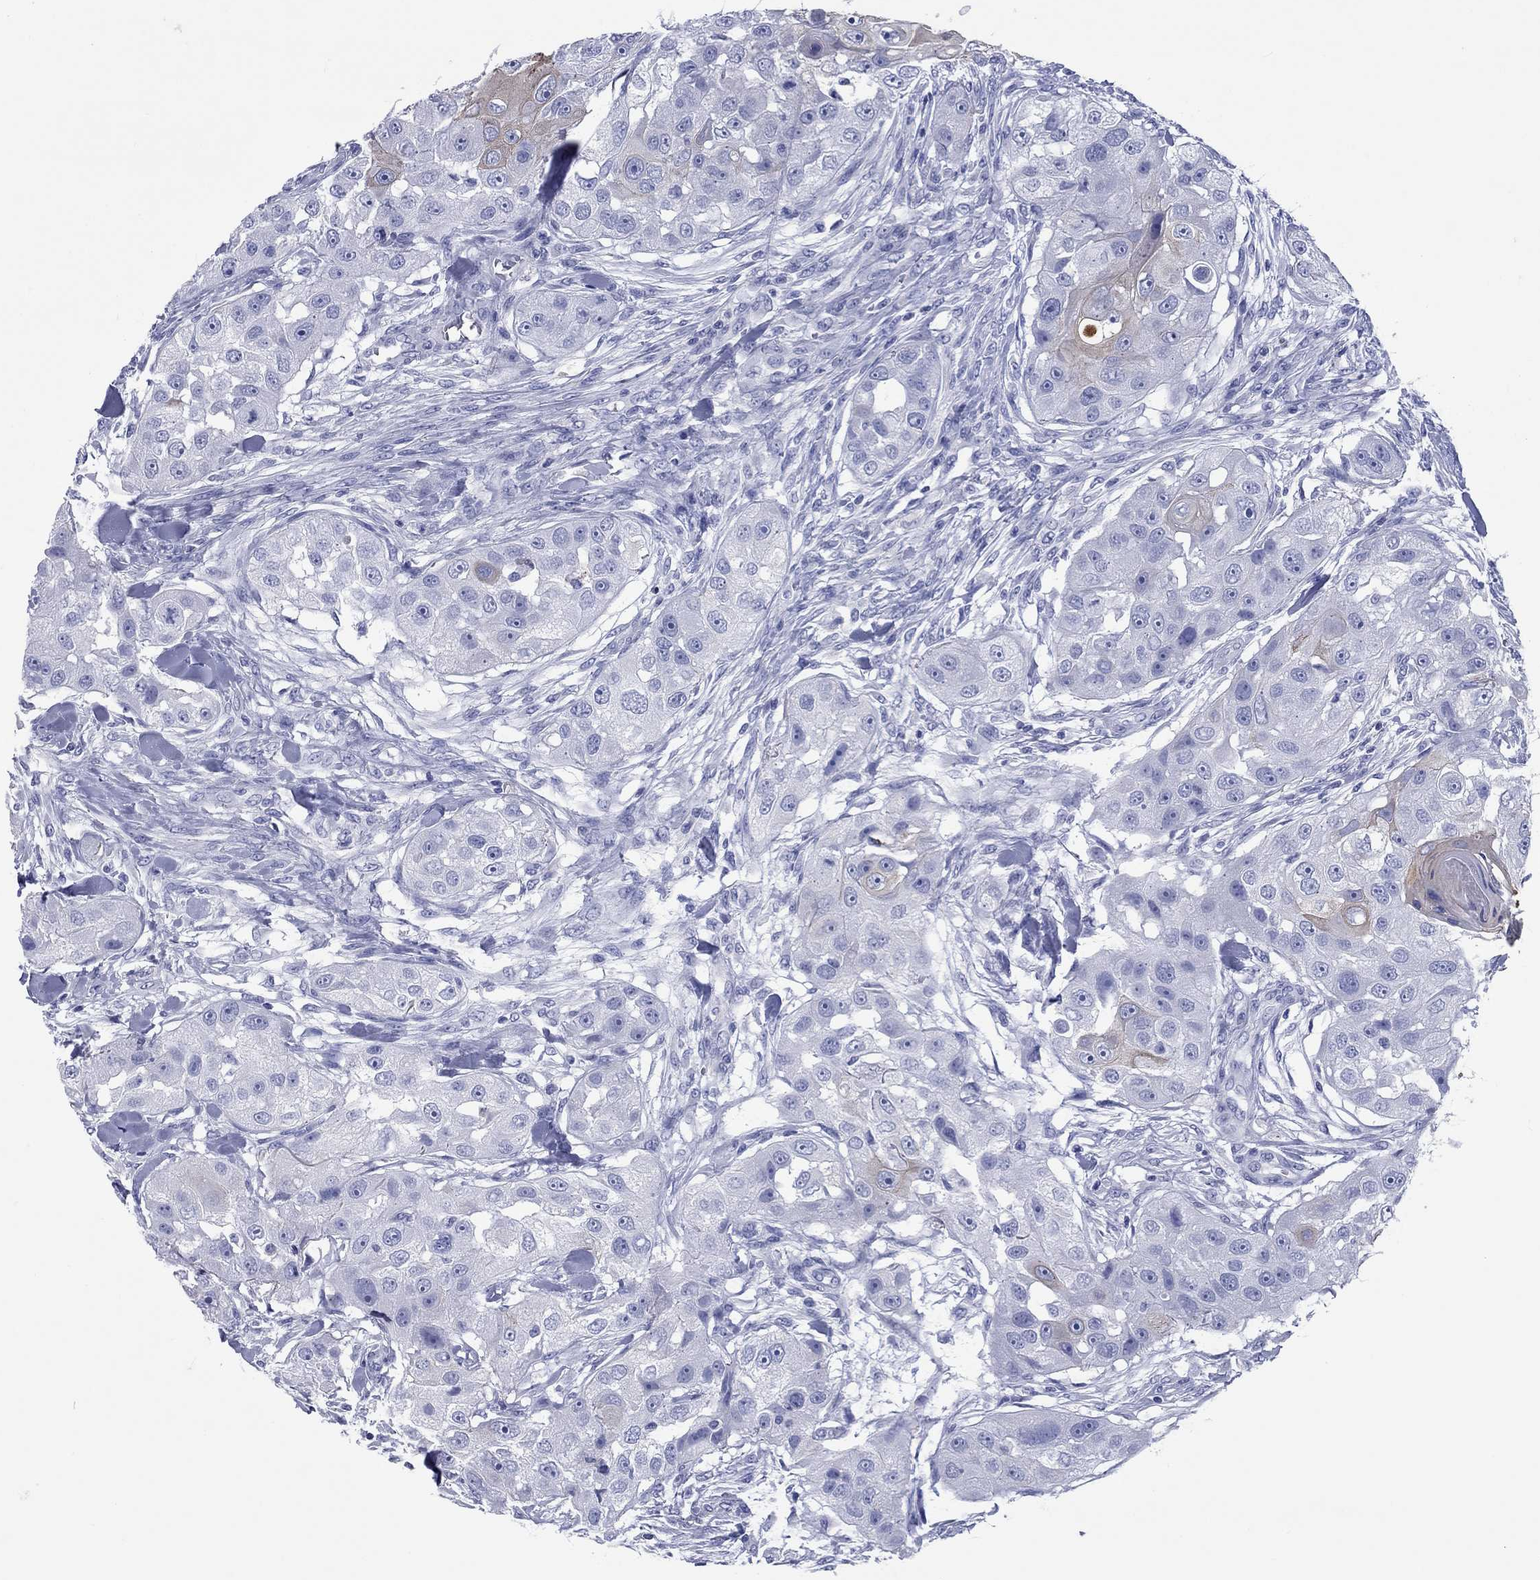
{"staining": {"intensity": "moderate", "quantity": "<25%", "location": "cytoplasmic/membranous"}, "tissue": "head and neck cancer", "cell_type": "Tumor cells", "image_type": "cancer", "snomed": [{"axis": "morphology", "description": "Squamous cell carcinoma, NOS"}, {"axis": "topography", "description": "Head-Neck"}], "caption": "Tumor cells reveal low levels of moderate cytoplasmic/membranous staining in approximately <25% of cells in squamous cell carcinoma (head and neck).", "gene": "CCNA1", "patient": {"sex": "male", "age": 51}}